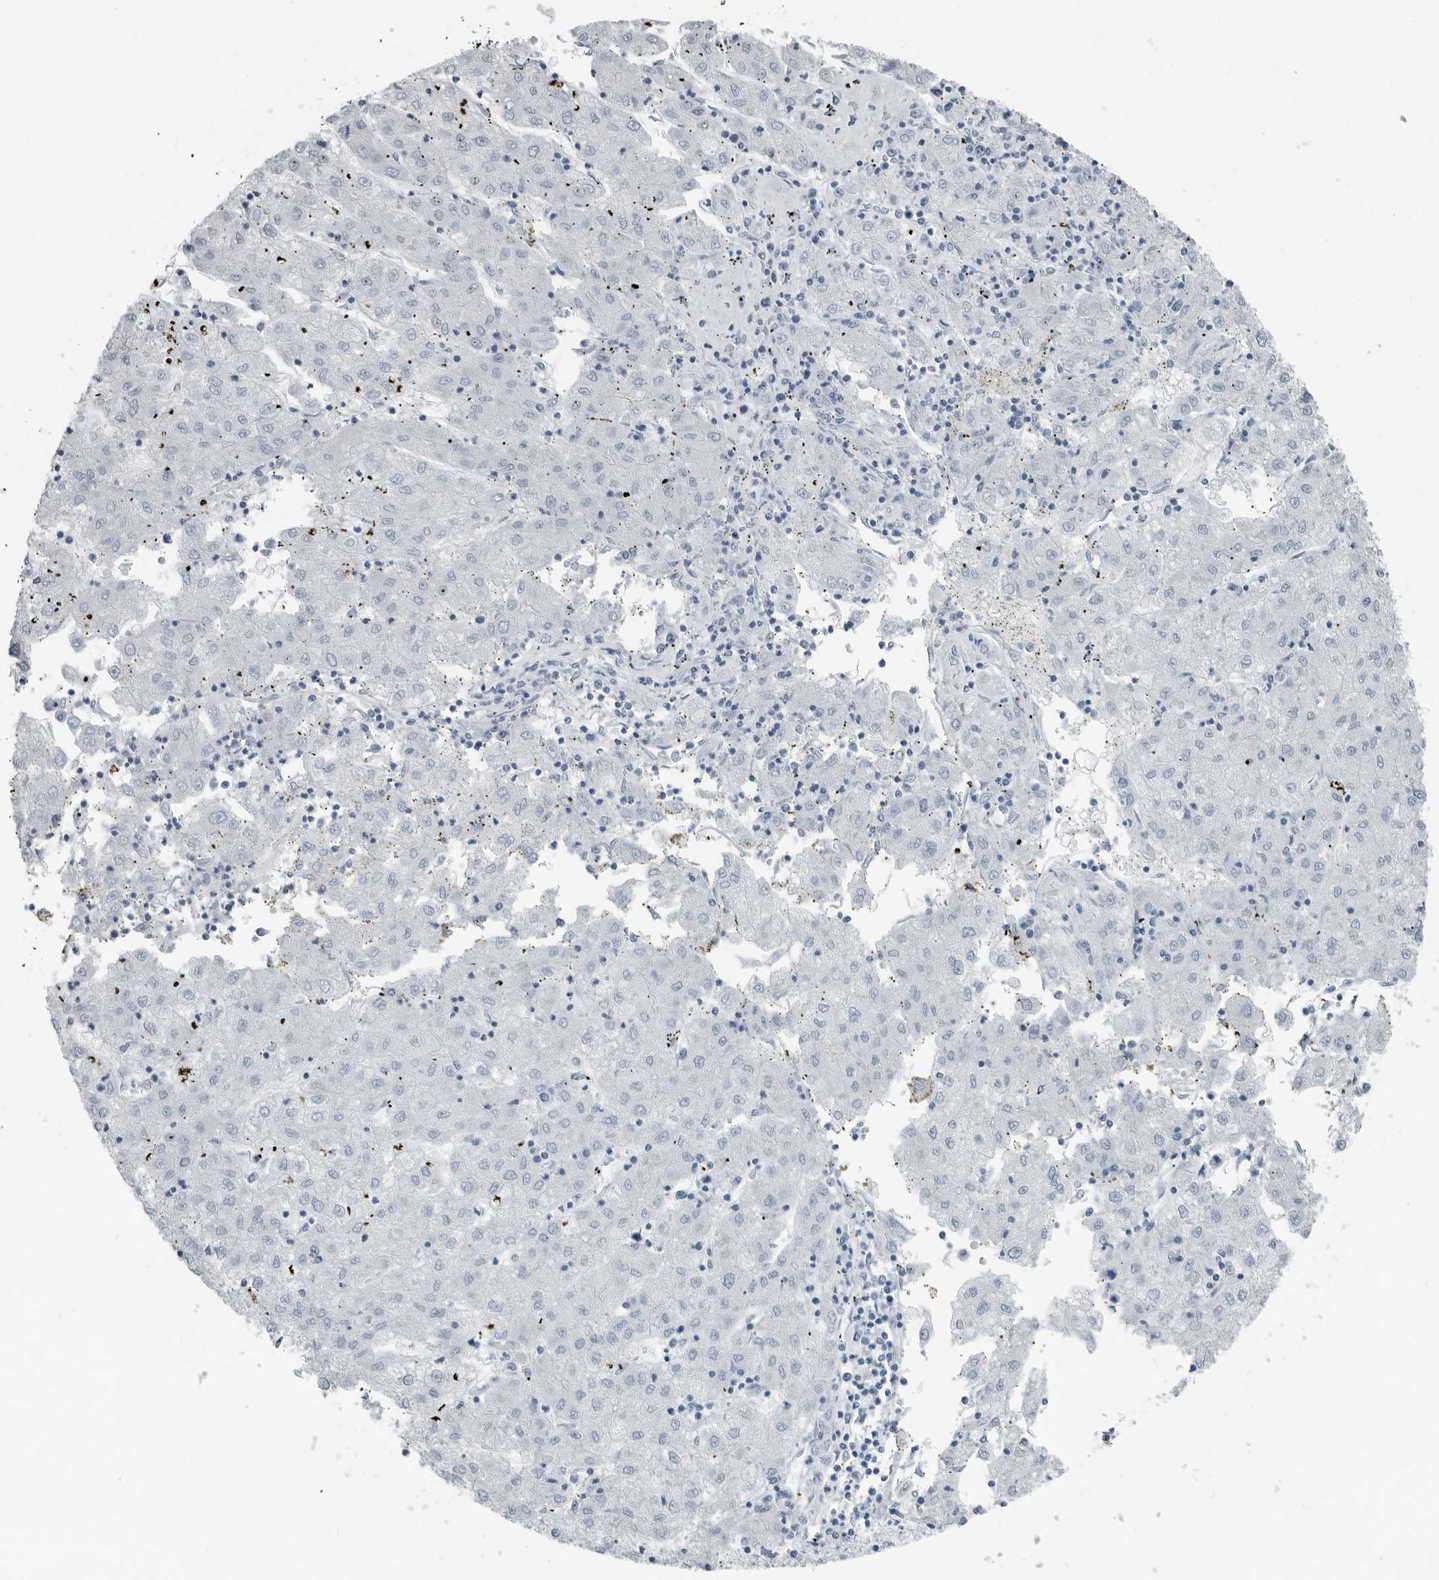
{"staining": {"intensity": "negative", "quantity": "none", "location": "none"}, "tissue": "liver cancer", "cell_type": "Tumor cells", "image_type": "cancer", "snomed": [{"axis": "morphology", "description": "Carcinoma, Hepatocellular, NOS"}, {"axis": "topography", "description": "Liver"}], "caption": "High power microscopy photomicrograph of an IHC micrograph of liver hepatocellular carcinoma, revealing no significant positivity in tumor cells.", "gene": "FABP6", "patient": {"sex": "male", "age": 72}}